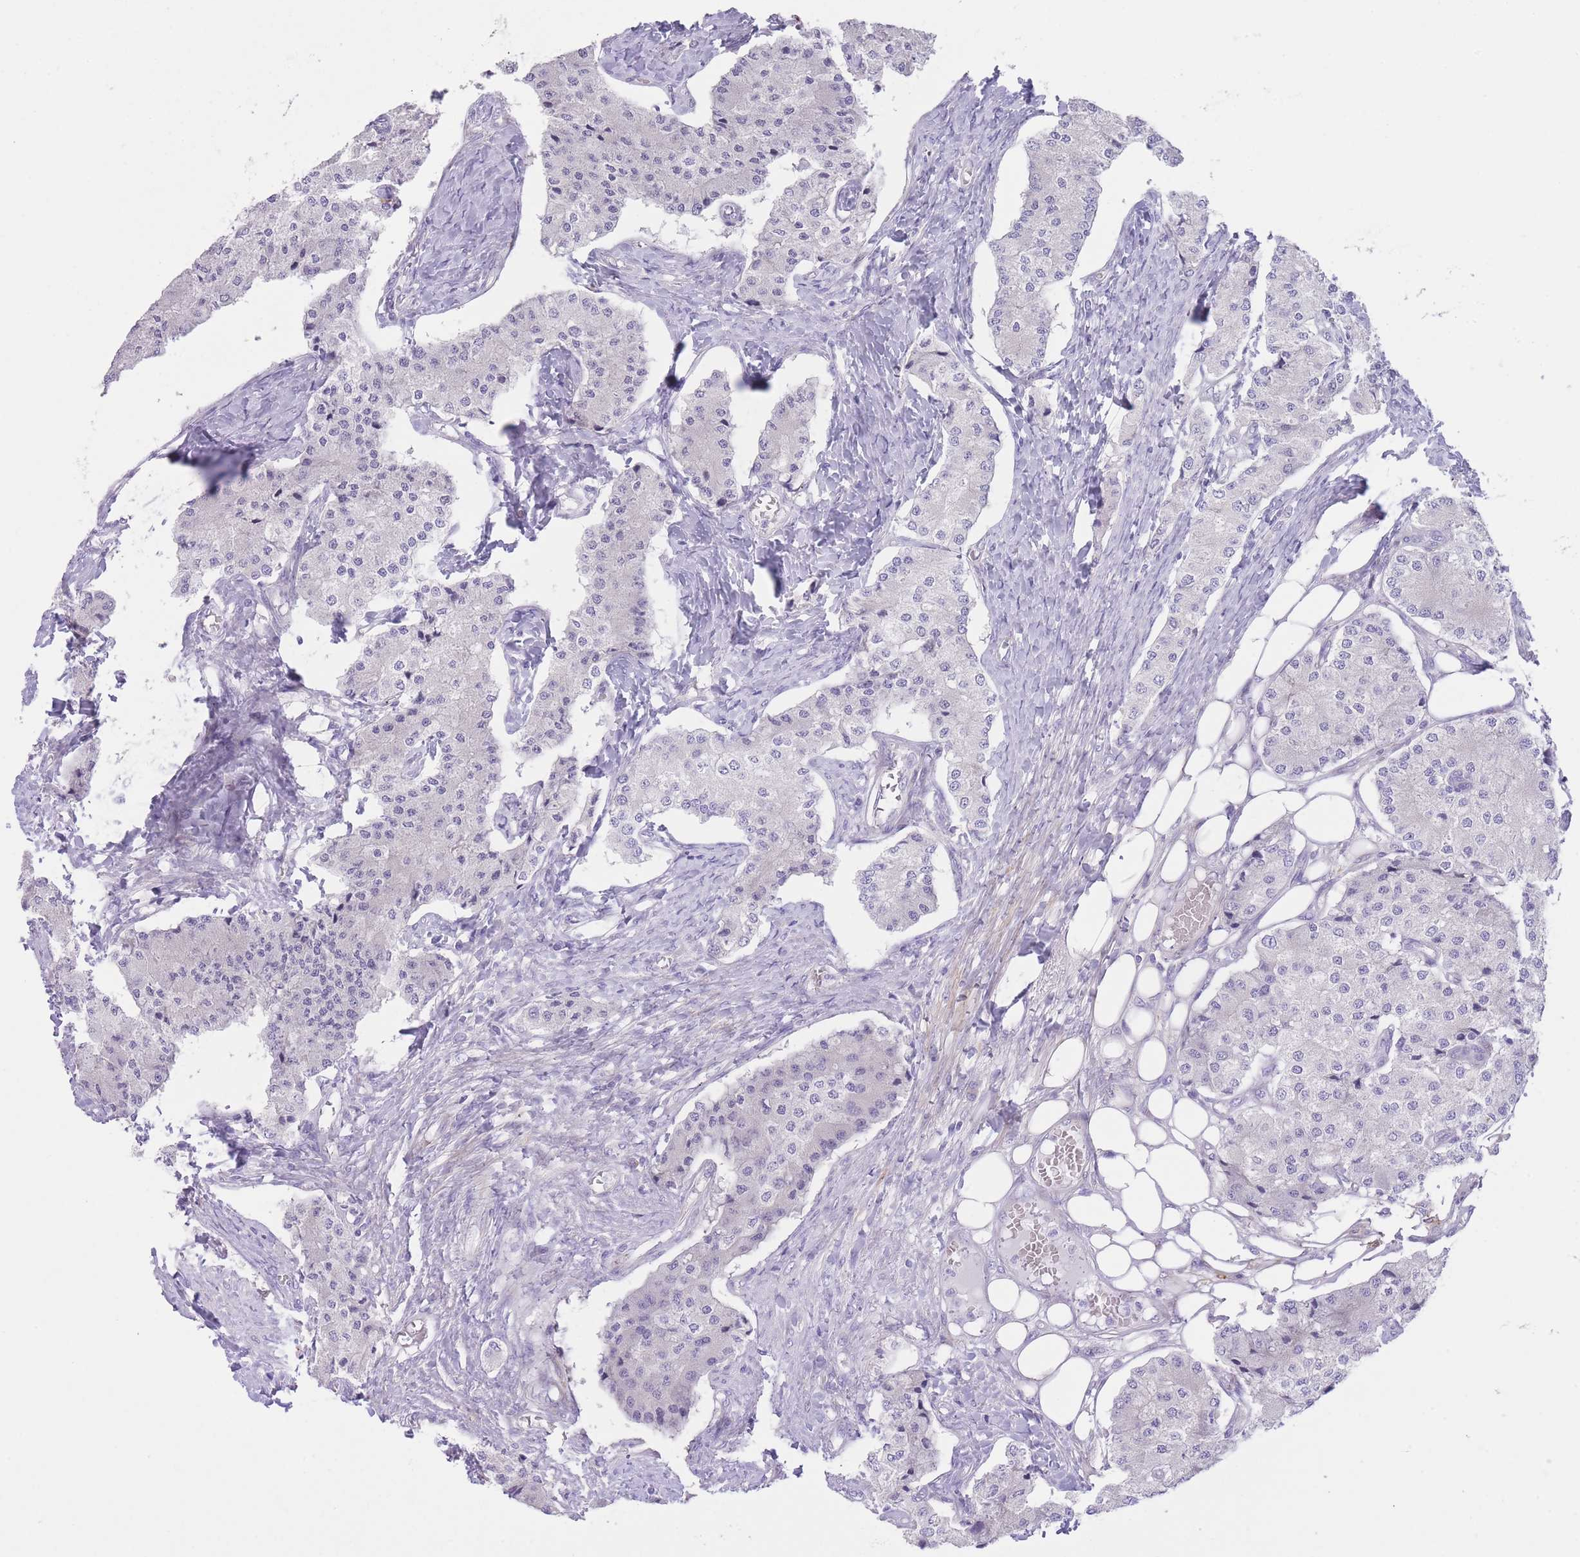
{"staining": {"intensity": "negative", "quantity": "none", "location": "none"}, "tissue": "carcinoid", "cell_type": "Tumor cells", "image_type": "cancer", "snomed": [{"axis": "morphology", "description": "Carcinoid, malignant, NOS"}, {"axis": "topography", "description": "Colon"}], "caption": "Immunohistochemical staining of carcinoid reveals no significant staining in tumor cells.", "gene": "QTRT1", "patient": {"sex": "female", "age": 52}}